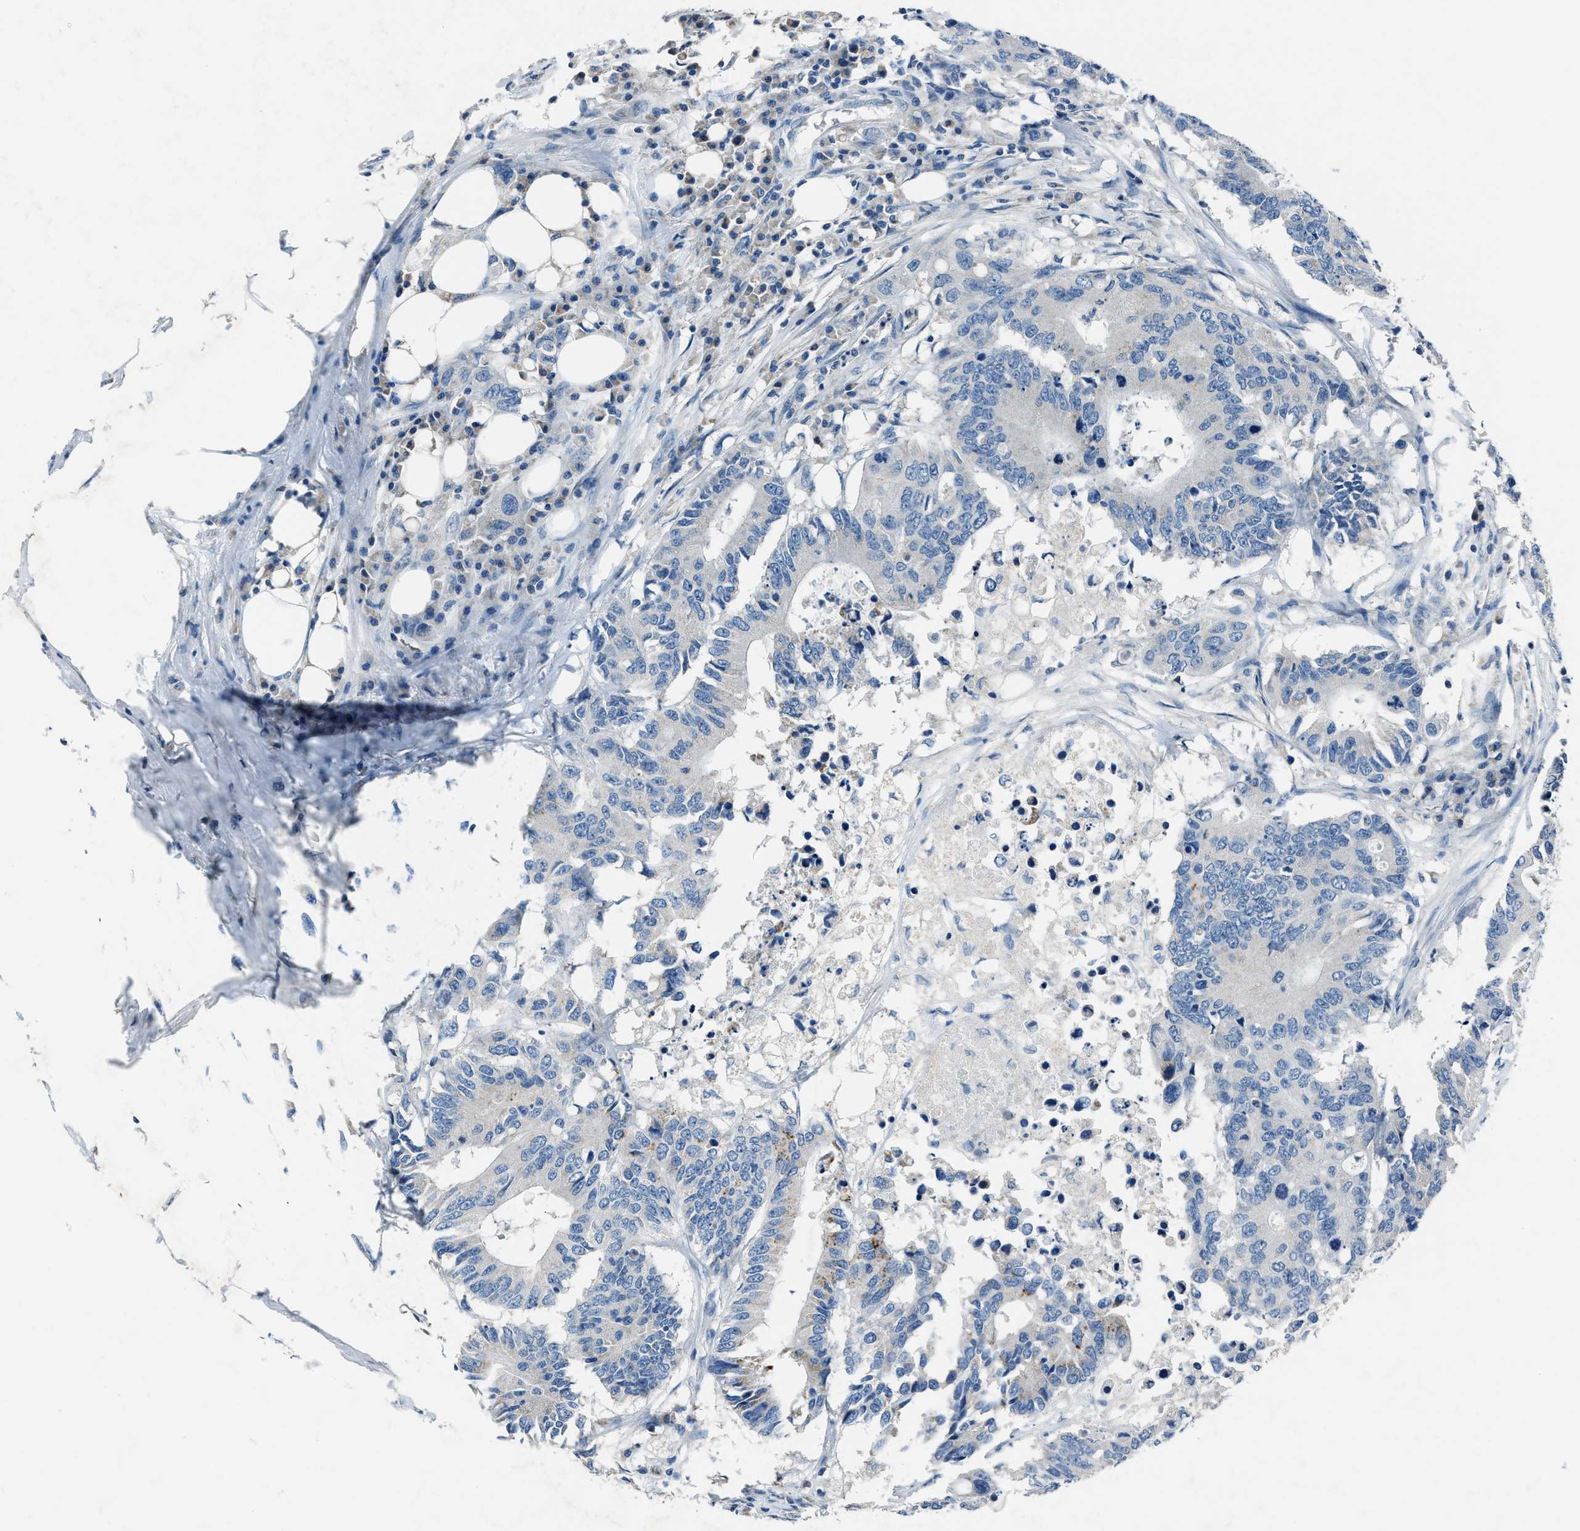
{"staining": {"intensity": "negative", "quantity": "none", "location": "none"}, "tissue": "colorectal cancer", "cell_type": "Tumor cells", "image_type": "cancer", "snomed": [{"axis": "morphology", "description": "Adenocarcinoma, NOS"}, {"axis": "topography", "description": "Colon"}], "caption": "Immunohistochemistry of human colorectal cancer displays no positivity in tumor cells.", "gene": "ADAM2", "patient": {"sex": "male", "age": 71}}